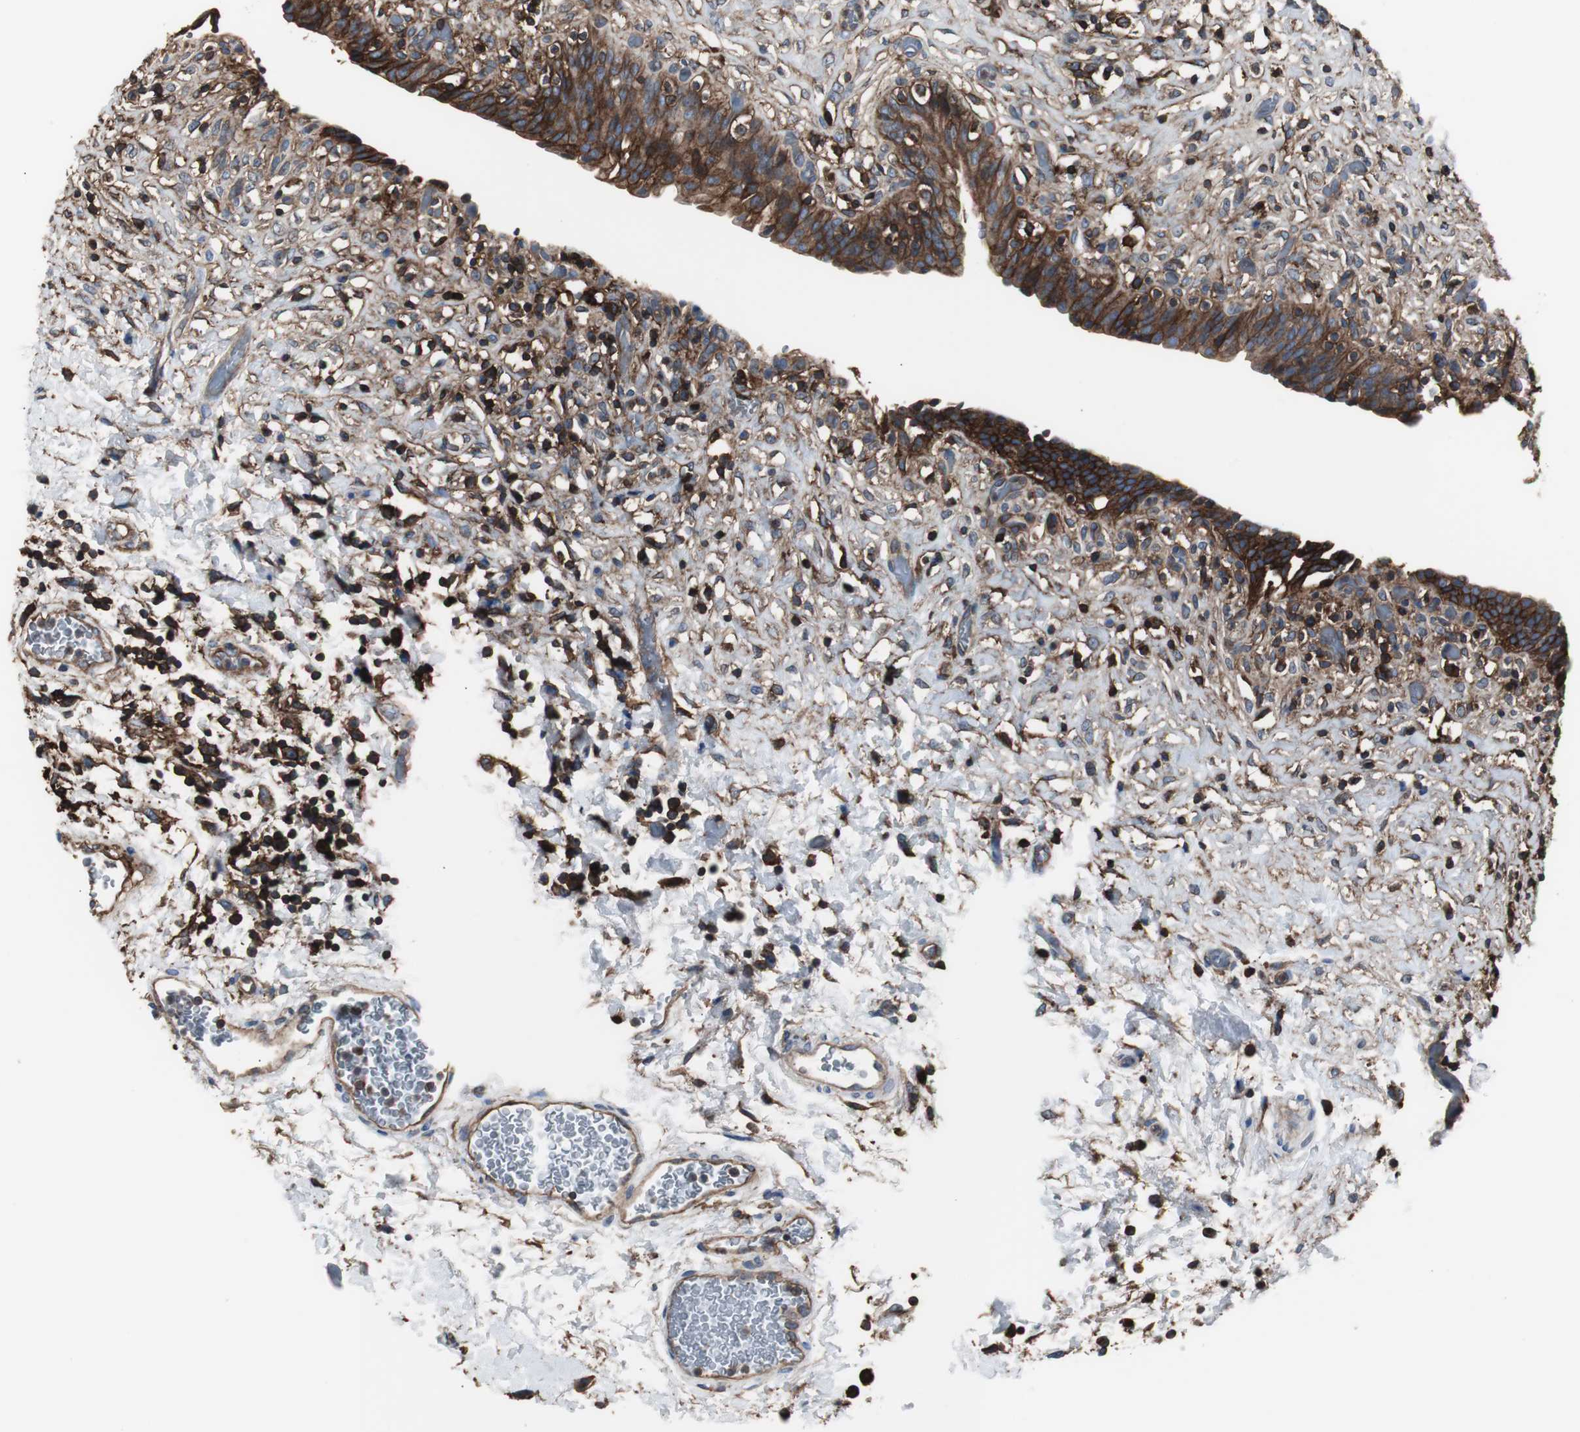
{"staining": {"intensity": "strong", "quantity": ">75%", "location": "cytoplasmic/membranous"}, "tissue": "urinary bladder", "cell_type": "Urothelial cells", "image_type": "normal", "snomed": [{"axis": "morphology", "description": "Normal tissue, NOS"}, {"axis": "topography", "description": "Urinary bladder"}], "caption": "Immunohistochemical staining of unremarkable human urinary bladder displays >75% levels of strong cytoplasmic/membranous protein positivity in about >75% of urothelial cells.", "gene": "B2M", "patient": {"sex": "male", "age": 51}}